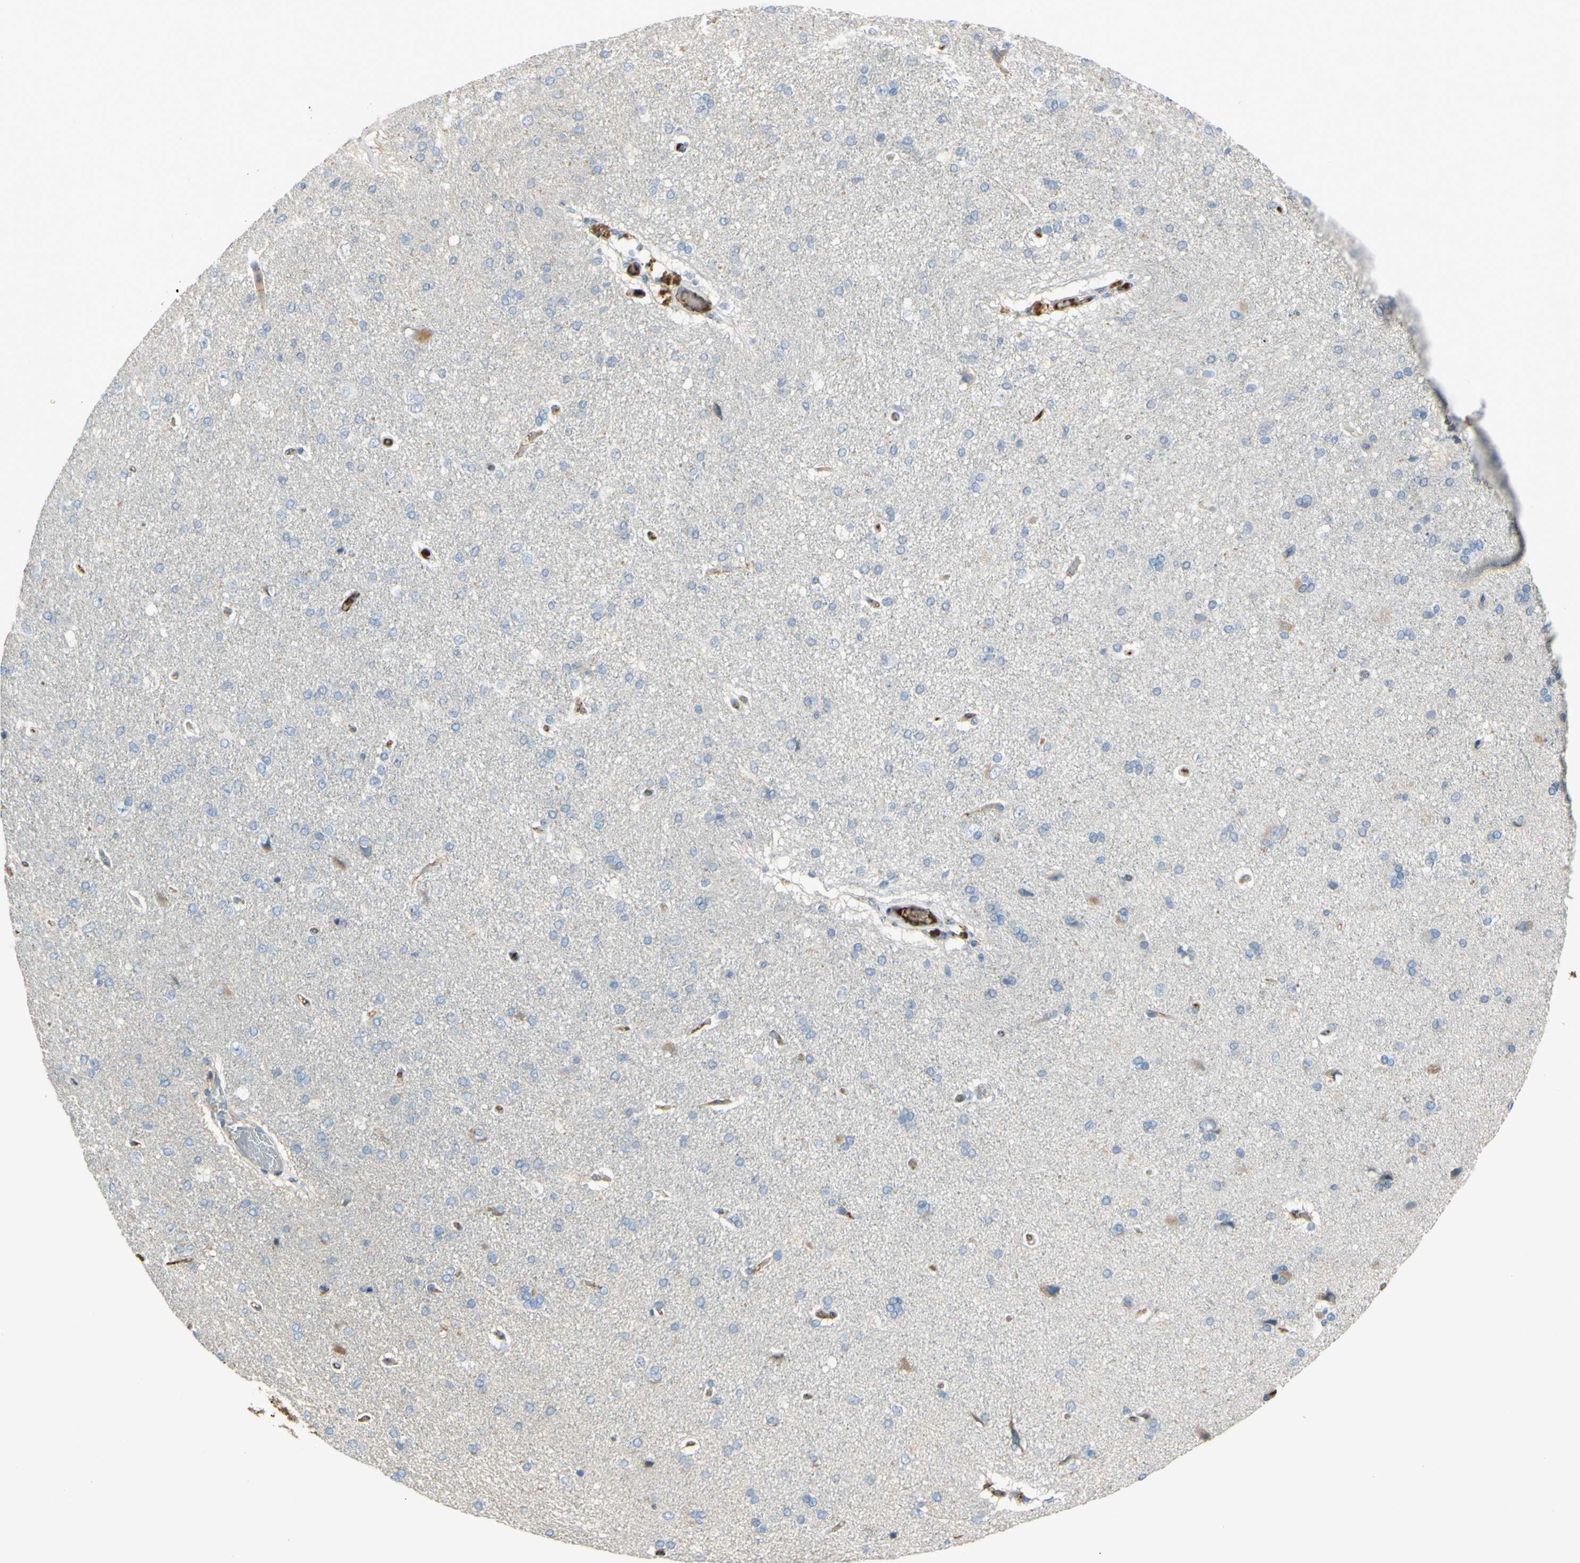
{"staining": {"intensity": "negative", "quantity": "none", "location": "none"}, "tissue": "cerebral cortex", "cell_type": "Endothelial cells", "image_type": "normal", "snomed": [{"axis": "morphology", "description": "Normal tissue, NOS"}, {"axis": "topography", "description": "Cerebral cortex"}], "caption": "There is no significant staining in endothelial cells of cerebral cortex. (DAB (3,3'-diaminobenzidine) immunohistochemistry (IHC) visualized using brightfield microscopy, high magnification).", "gene": "TIMP2", "patient": {"sex": "male", "age": 62}}